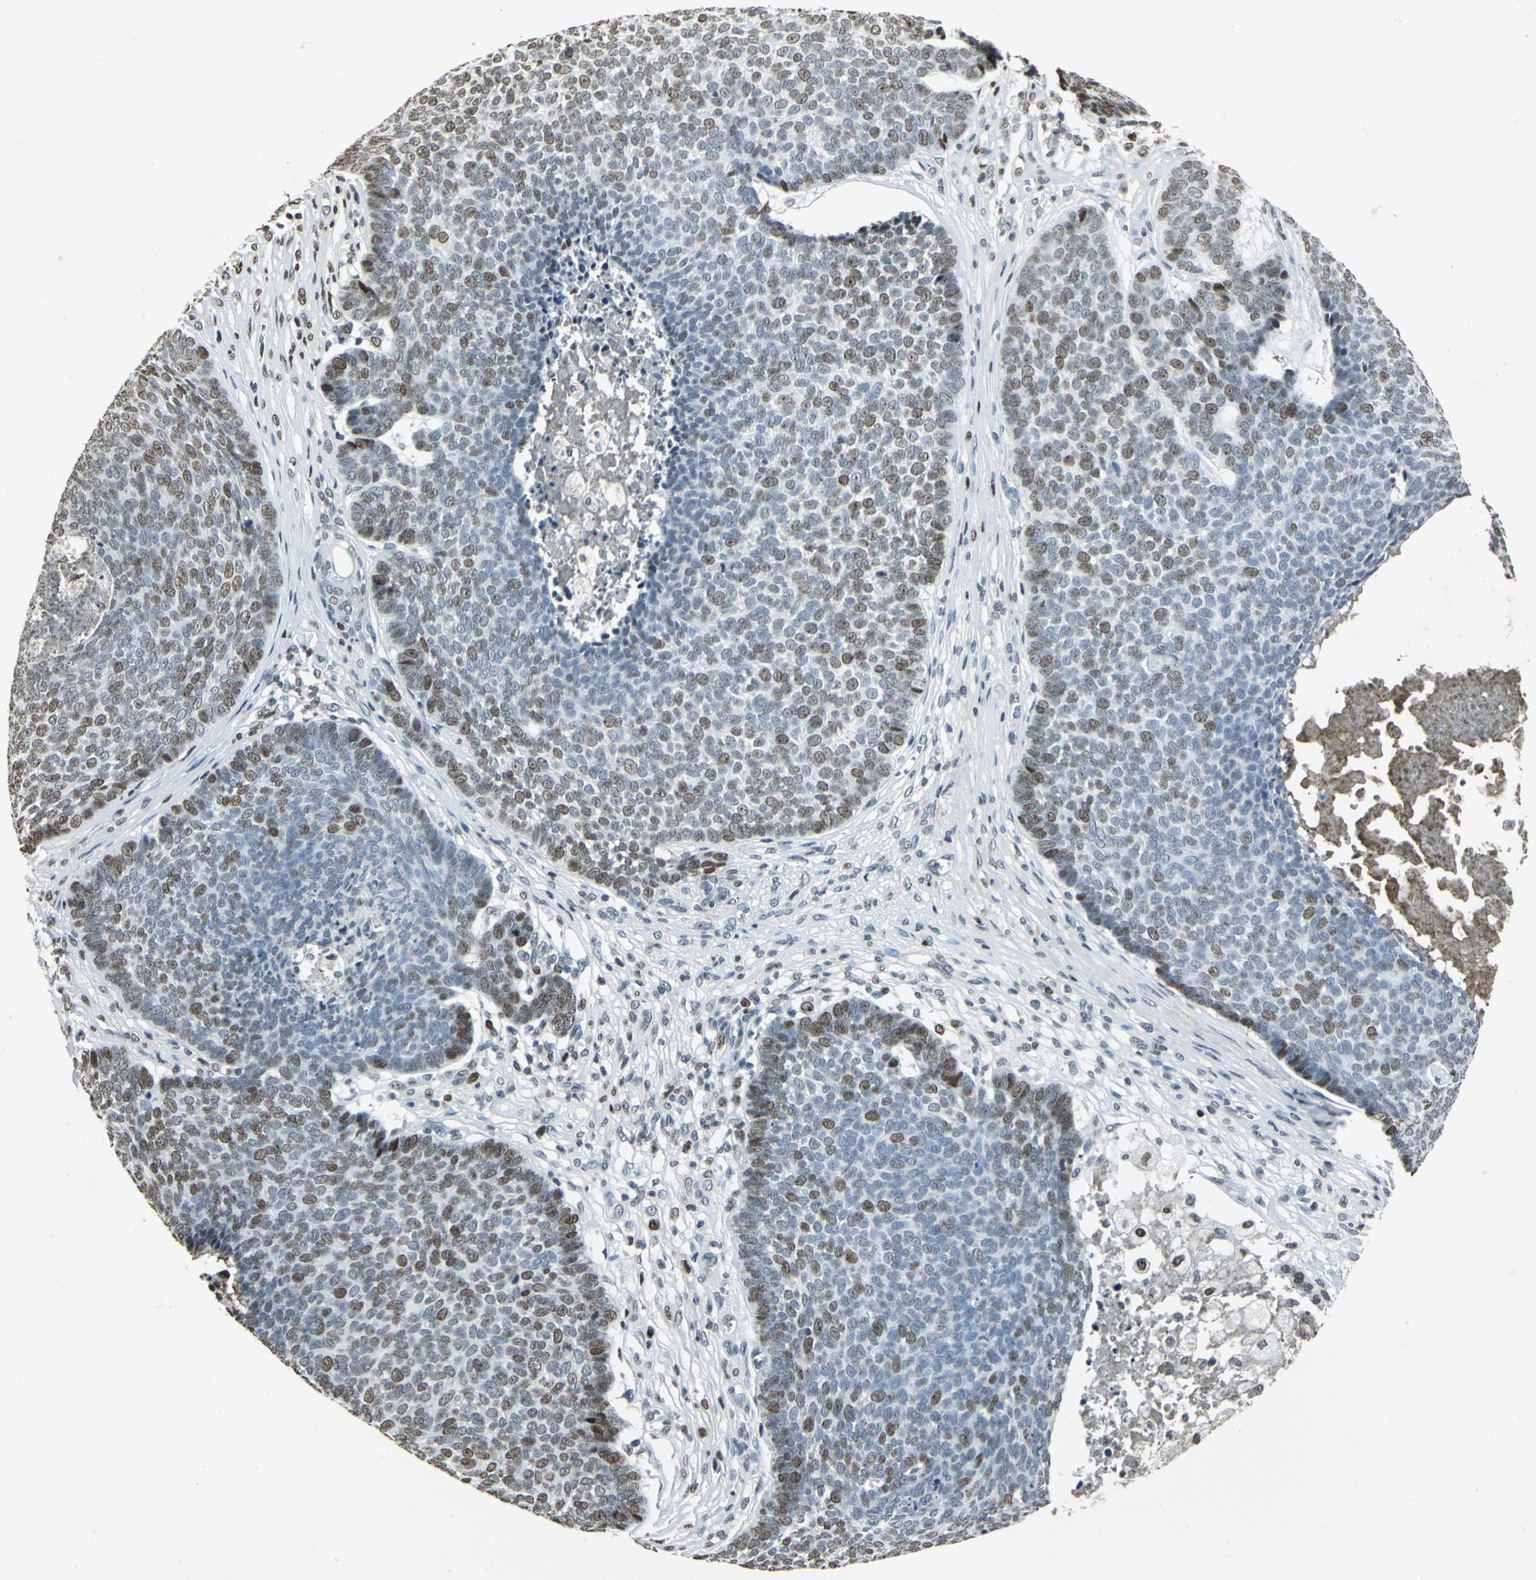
{"staining": {"intensity": "moderate", "quantity": "25%-75%", "location": "nuclear"}, "tissue": "skin cancer", "cell_type": "Tumor cells", "image_type": "cancer", "snomed": [{"axis": "morphology", "description": "Basal cell carcinoma"}, {"axis": "topography", "description": "Skin"}], "caption": "Immunohistochemical staining of human skin cancer reveals moderate nuclear protein positivity in approximately 25%-75% of tumor cells.", "gene": "MCM4", "patient": {"sex": "male", "age": 84}}